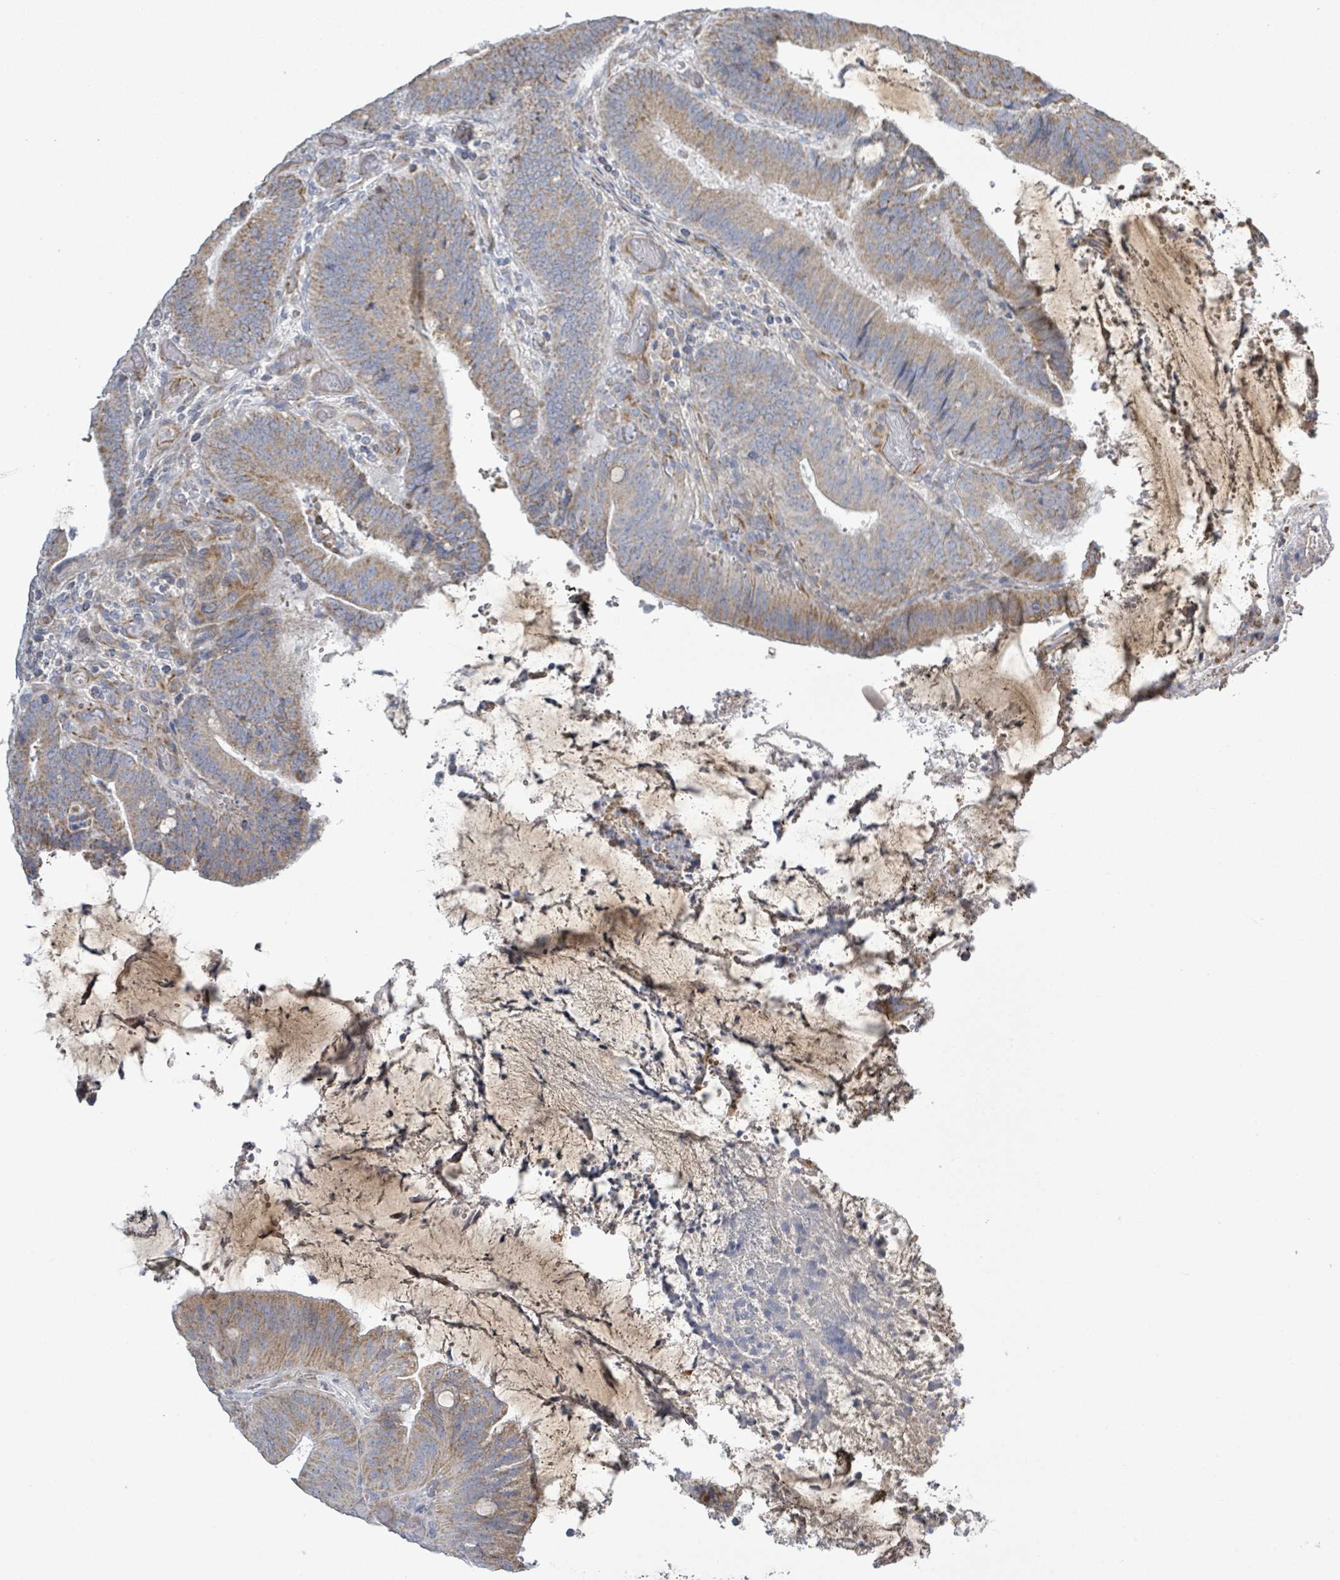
{"staining": {"intensity": "weak", "quantity": ">75%", "location": "cytoplasmic/membranous"}, "tissue": "colorectal cancer", "cell_type": "Tumor cells", "image_type": "cancer", "snomed": [{"axis": "morphology", "description": "Adenocarcinoma, NOS"}, {"axis": "topography", "description": "Colon"}], "caption": "Colorectal adenocarcinoma stained with a brown dye reveals weak cytoplasmic/membranous positive expression in approximately >75% of tumor cells.", "gene": "ALG12", "patient": {"sex": "female", "age": 43}}